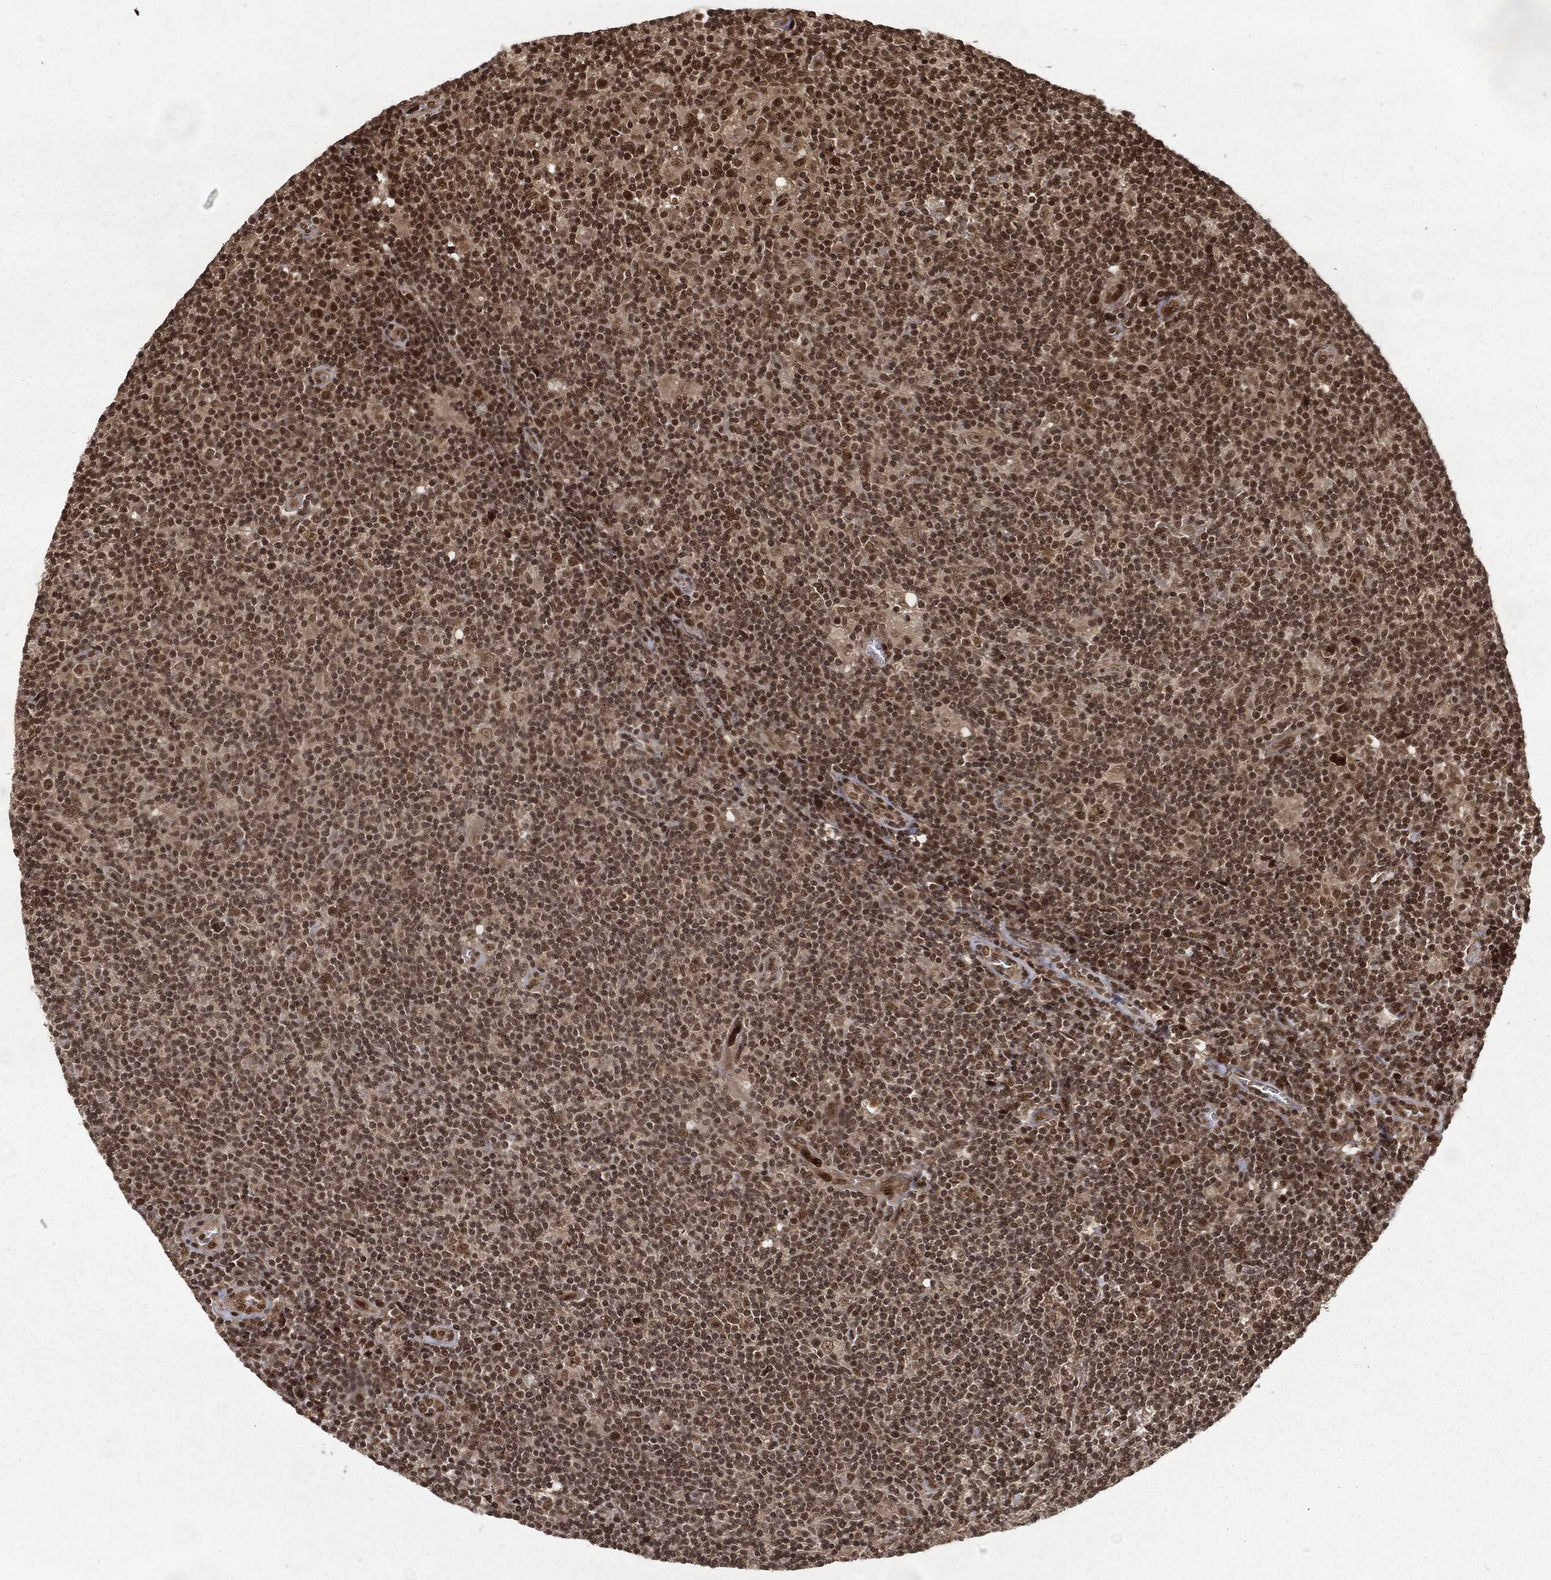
{"staining": {"intensity": "strong", "quantity": "<25%", "location": "nuclear"}, "tissue": "lymphoma", "cell_type": "Tumor cells", "image_type": "cancer", "snomed": [{"axis": "morphology", "description": "Hodgkin's disease, NOS"}, {"axis": "topography", "description": "Lymph node"}], "caption": "Tumor cells demonstrate medium levels of strong nuclear expression in approximately <25% of cells in Hodgkin's disease.", "gene": "NGRN", "patient": {"sex": "male", "age": 40}}